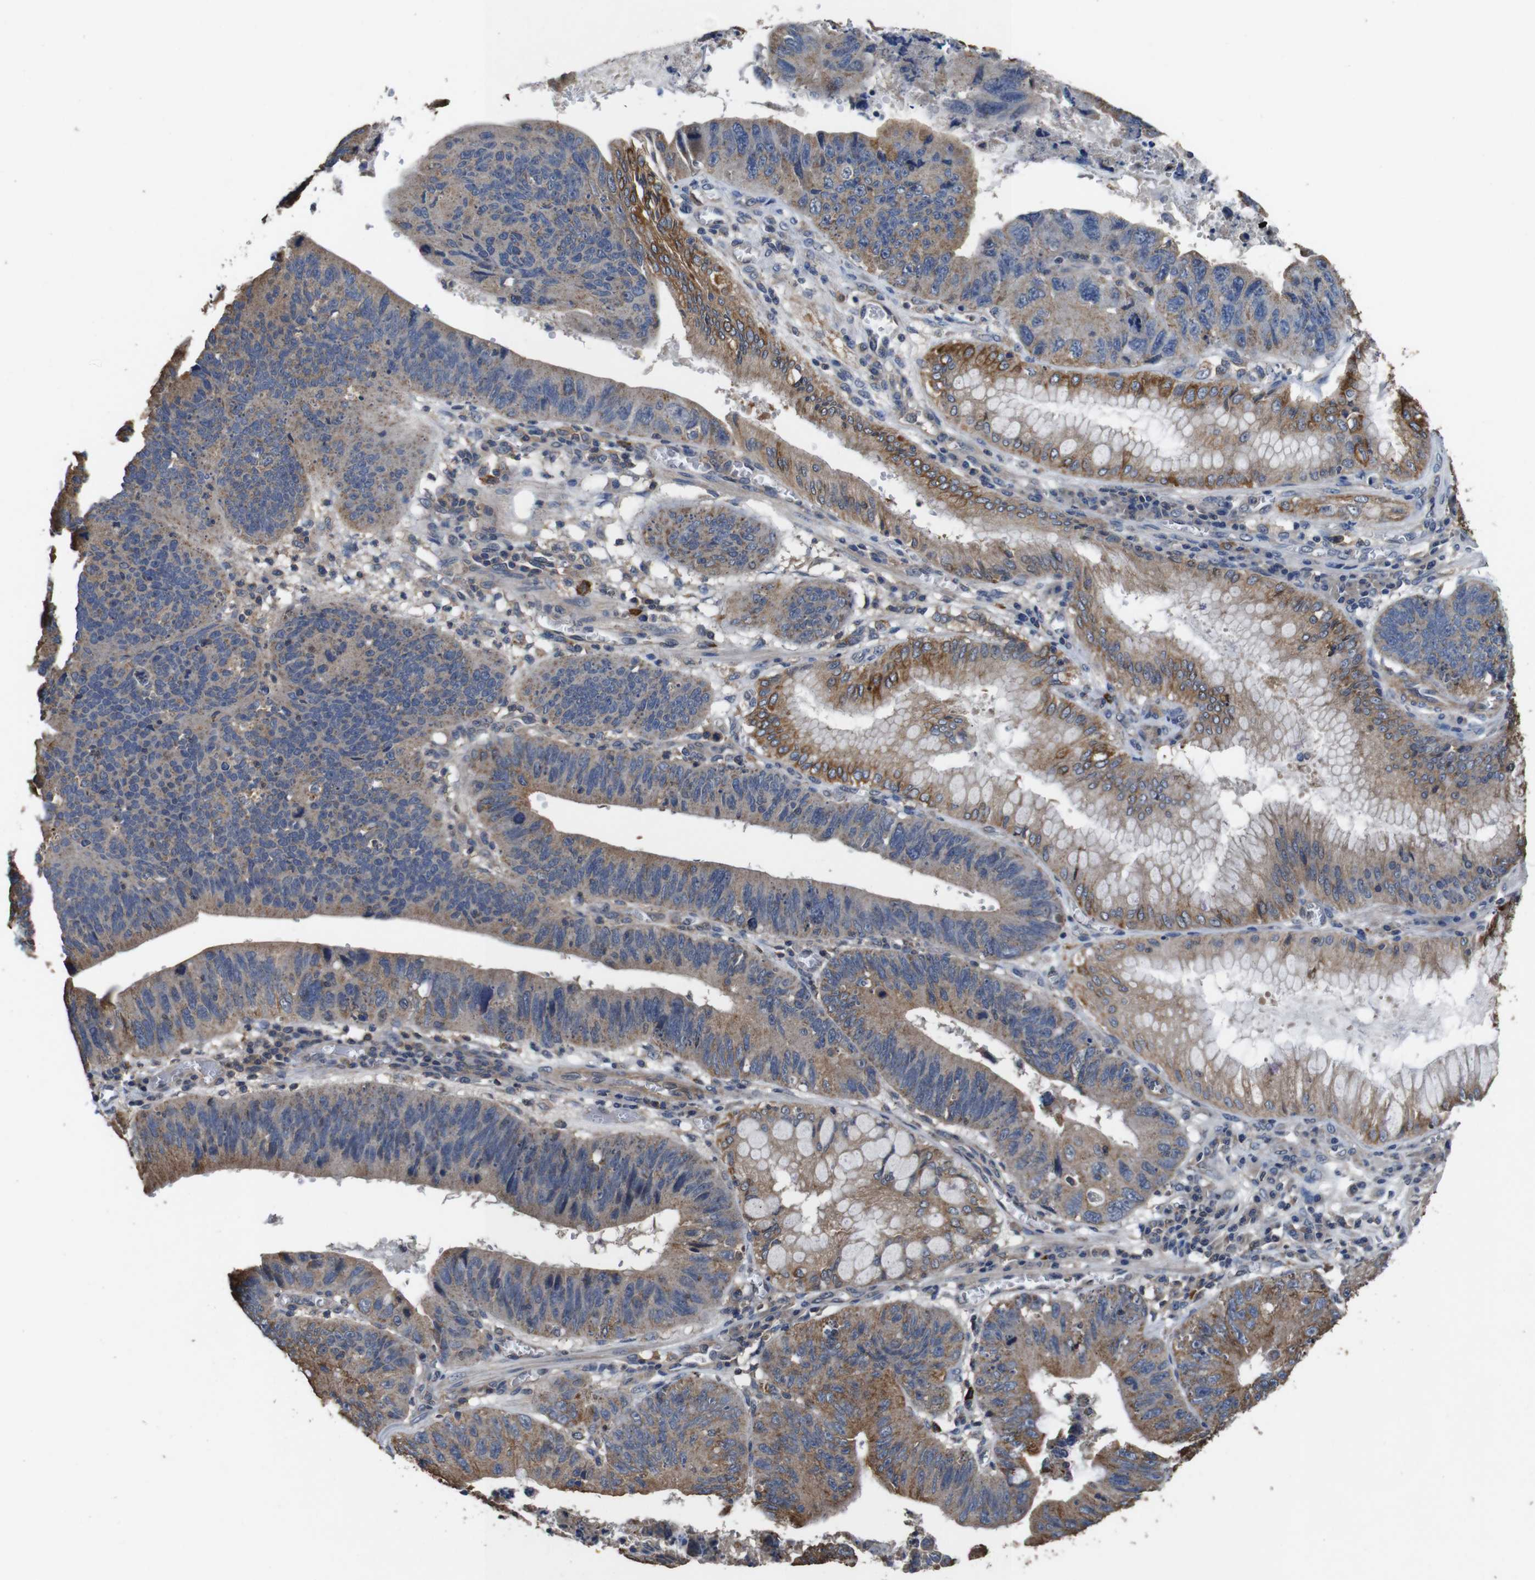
{"staining": {"intensity": "moderate", "quantity": ">75%", "location": "cytoplasmic/membranous"}, "tissue": "stomach cancer", "cell_type": "Tumor cells", "image_type": "cancer", "snomed": [{"axis": "morphology", "description": "Adenocarcinoma, NOS"}, {"axis": "topography", "description": "Stomach"}], "caption": "Human adenocarcinoma (stomach) stained with a brown dye displays moderate cytoplasmic/membranous positive staining in about >75% of tumor cells.", "gene": "GLIPR1", "patient": {"sex": "male", "age": 59}}